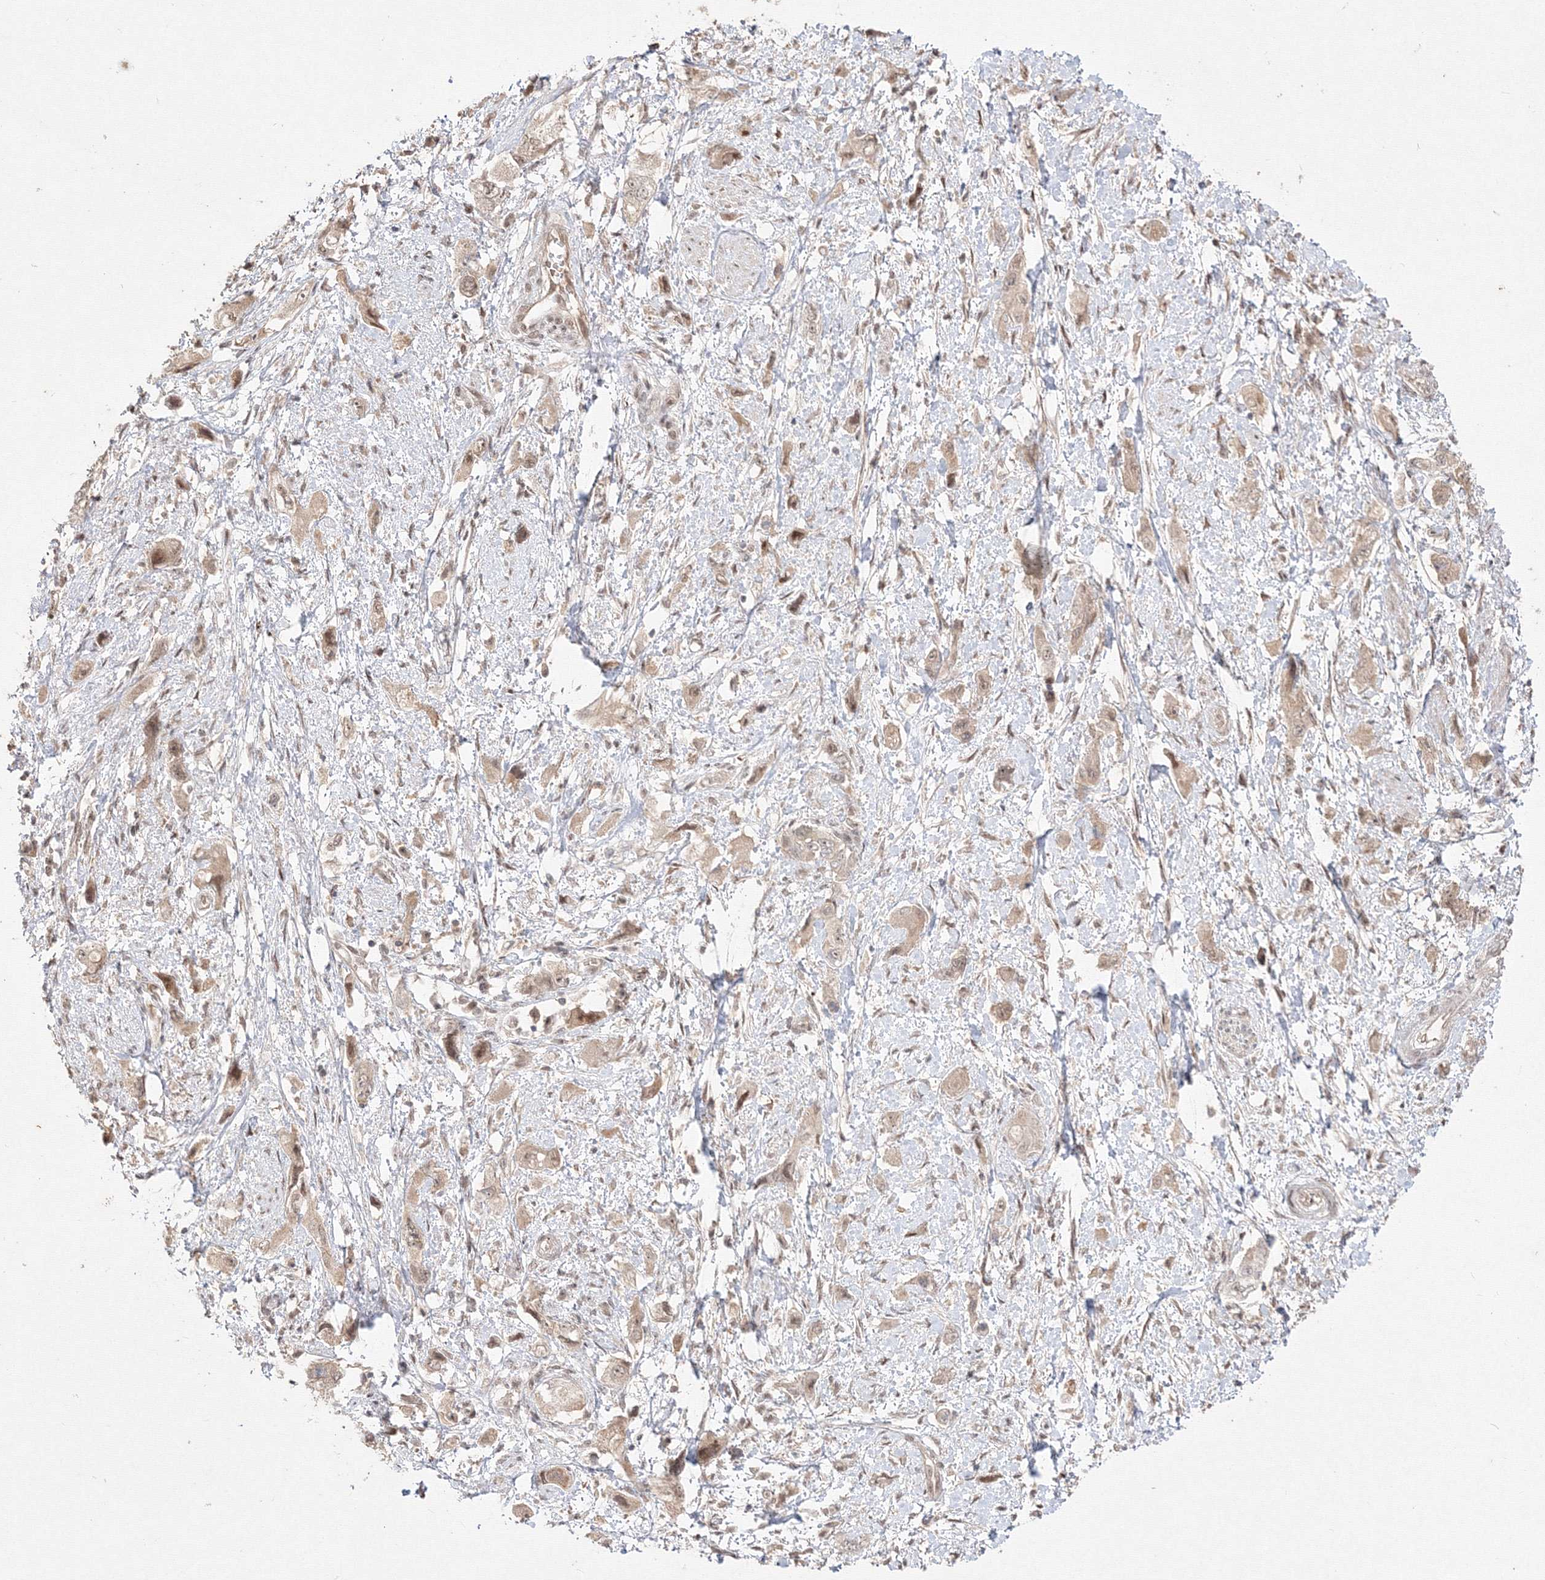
{"staining": {"intensity": "moderate", "quantity": "<25%", "location": "cytoplasmic/membranous,nuclear"}, "tissue": "pancreatic cancer", "cell_type": "Tumor cells", "image_type": "cancer", "snomed": [{"axis": "morphology", "description": "Adenocarcinoma, NOS"}, {"axis": "topography", "description": "Pancreas"}], "caption": "Protein expression analysis of human adenocarcinoma (pancreatic) reveals moderate cytoplasmic/membranous and nuclear staining in approximately <25% of tumor cells.", "gene": "COPS4", "patient": {"sex": "female", "age": 73}}